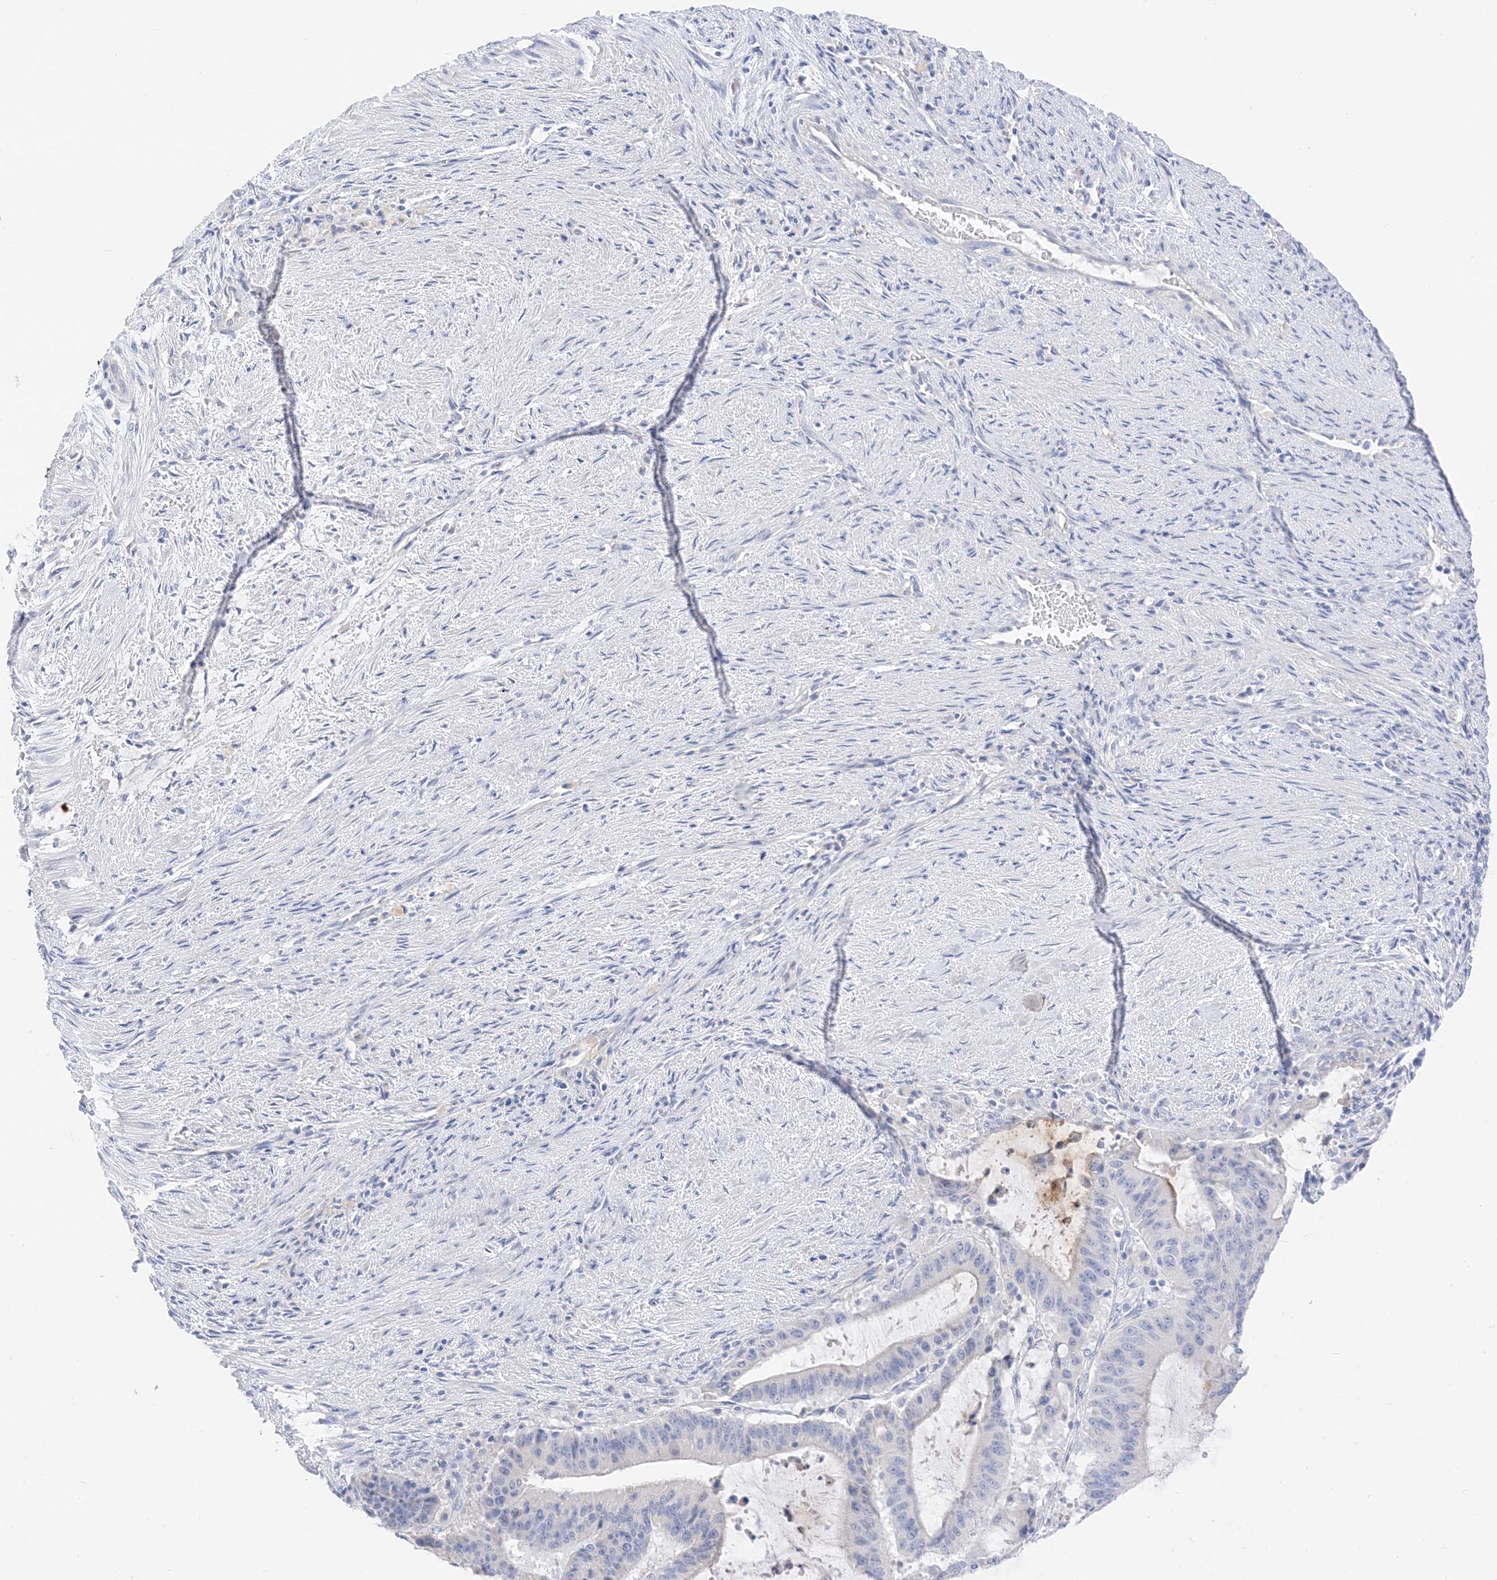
{"staining": {"intensity": "negative", "quantity": "none", "location": "none"}, "tissue": "liver cancer", "cell_type": "Tumor cells", "image_type": "cancer", "snomed": [{"axis": "morphology", "description": "Normal tissue, NOS"}, {"axis": "morphology", "description": "Cholangiocarcinoma"}, {"axis": "topography", "description": "Liver"}, {"axis": "topography", "description": "Peripheral nerve tissue"}], "caption": "High magnification brightfield microscopy of liver cancer stained with DAB (3,3'-diaminobenzidine) (brown) and counterstained with hematoxylin (blue): tumor cells show no significant staining. (Brightfield microscopy of DAB immunohistochemistry at high magnification).", "gene": "MUC17", "patient": {"sex": "female", "age": 73}}